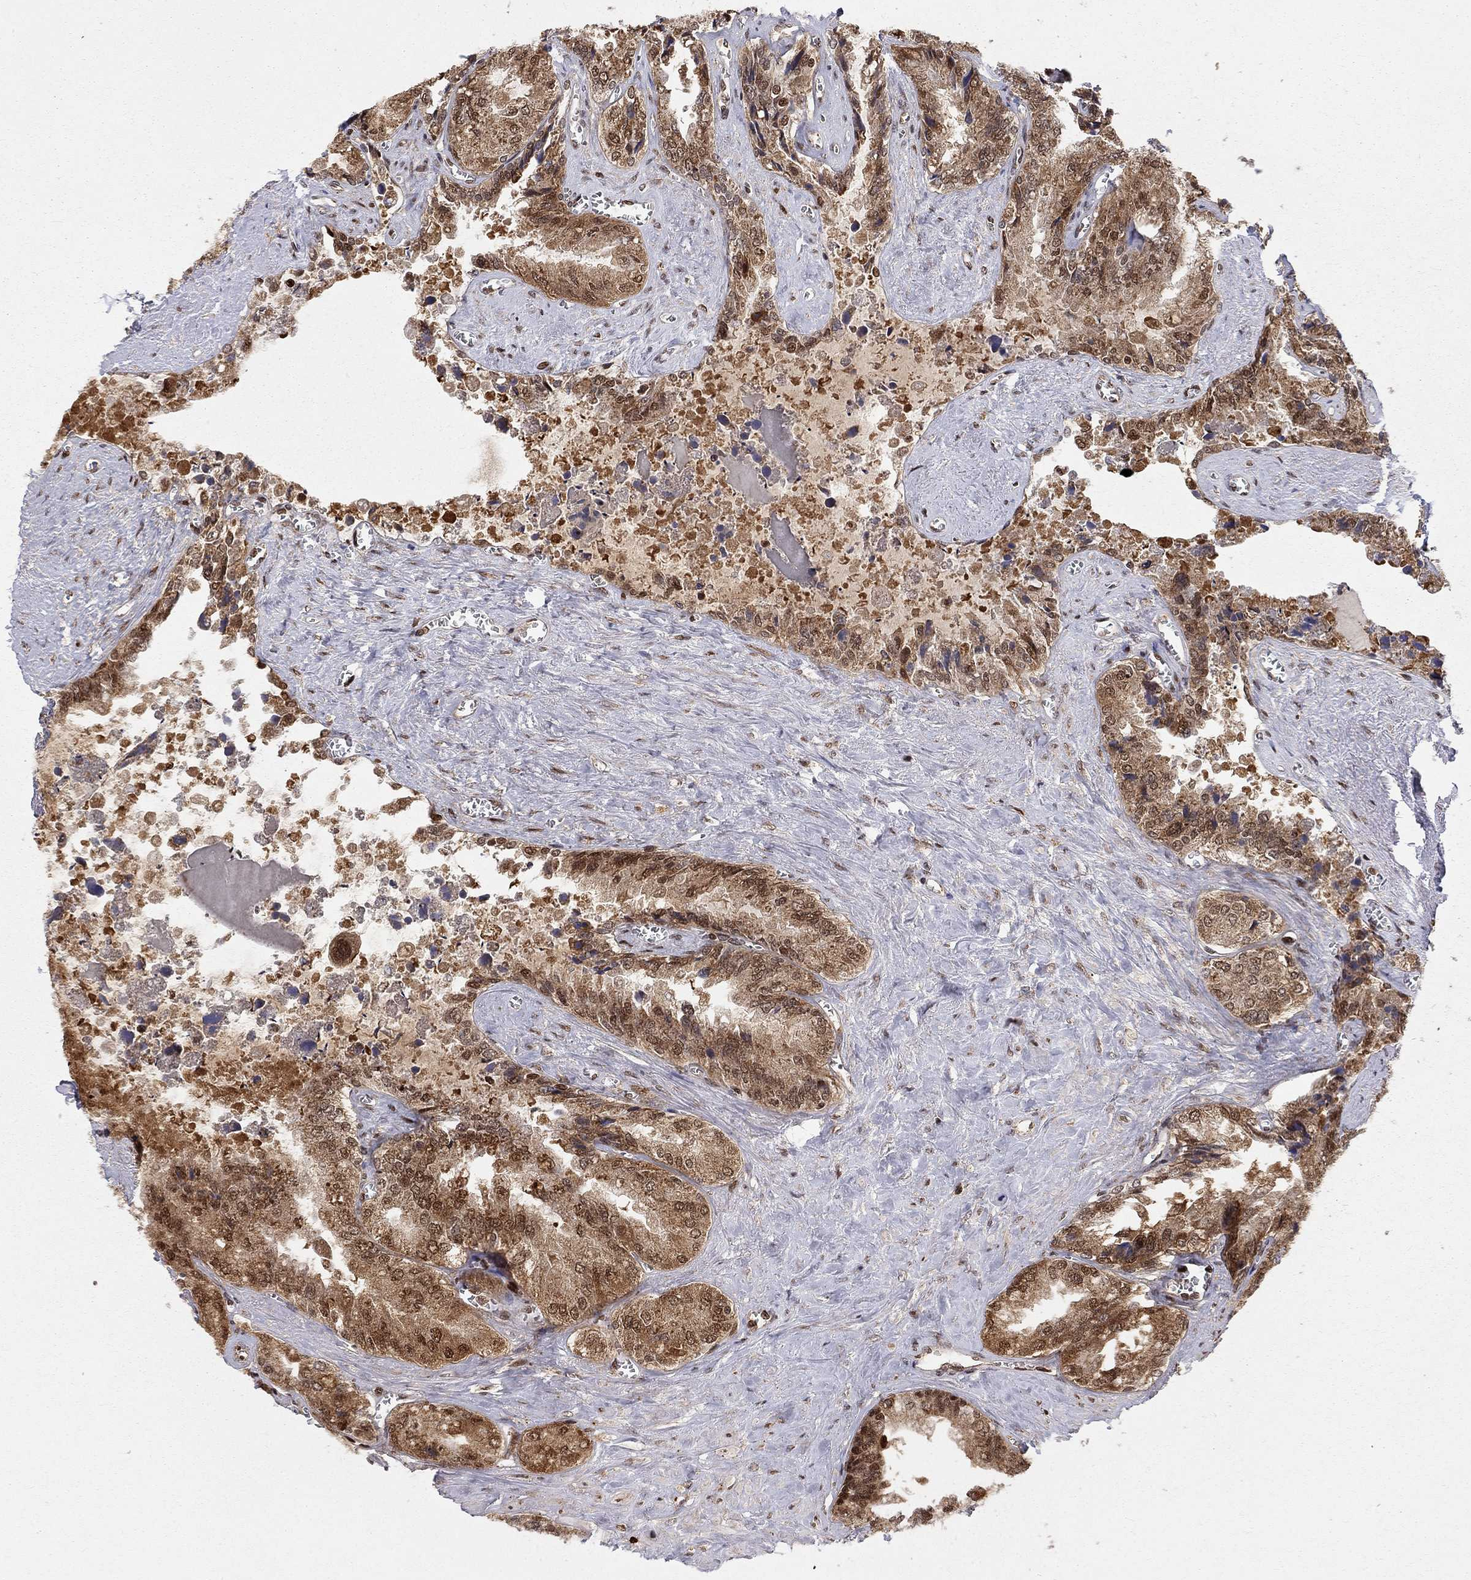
{"staining": {"intensity": "moderate", "quantity": "25%-75%", "location": "cytoplasmic/membranous,nuclear"}, "tissue": "seminal vesicle", "cell_type": "Glandular cells", "image_type": "normal", "snomed": [{"axis": "morphology", "description": "Normal tissue, NOS"}, {"axis": "topography", "description": "Seminal veicle"}], "caption": "This image reveals IHC staining of normal seminal vesicle, with medium moderate cytoplasmic/membranous,nuclear positivity in about 25%-75% of glandular cells.", "gene": "ELOB", "patient": {"sex": "male", "age": 67}}